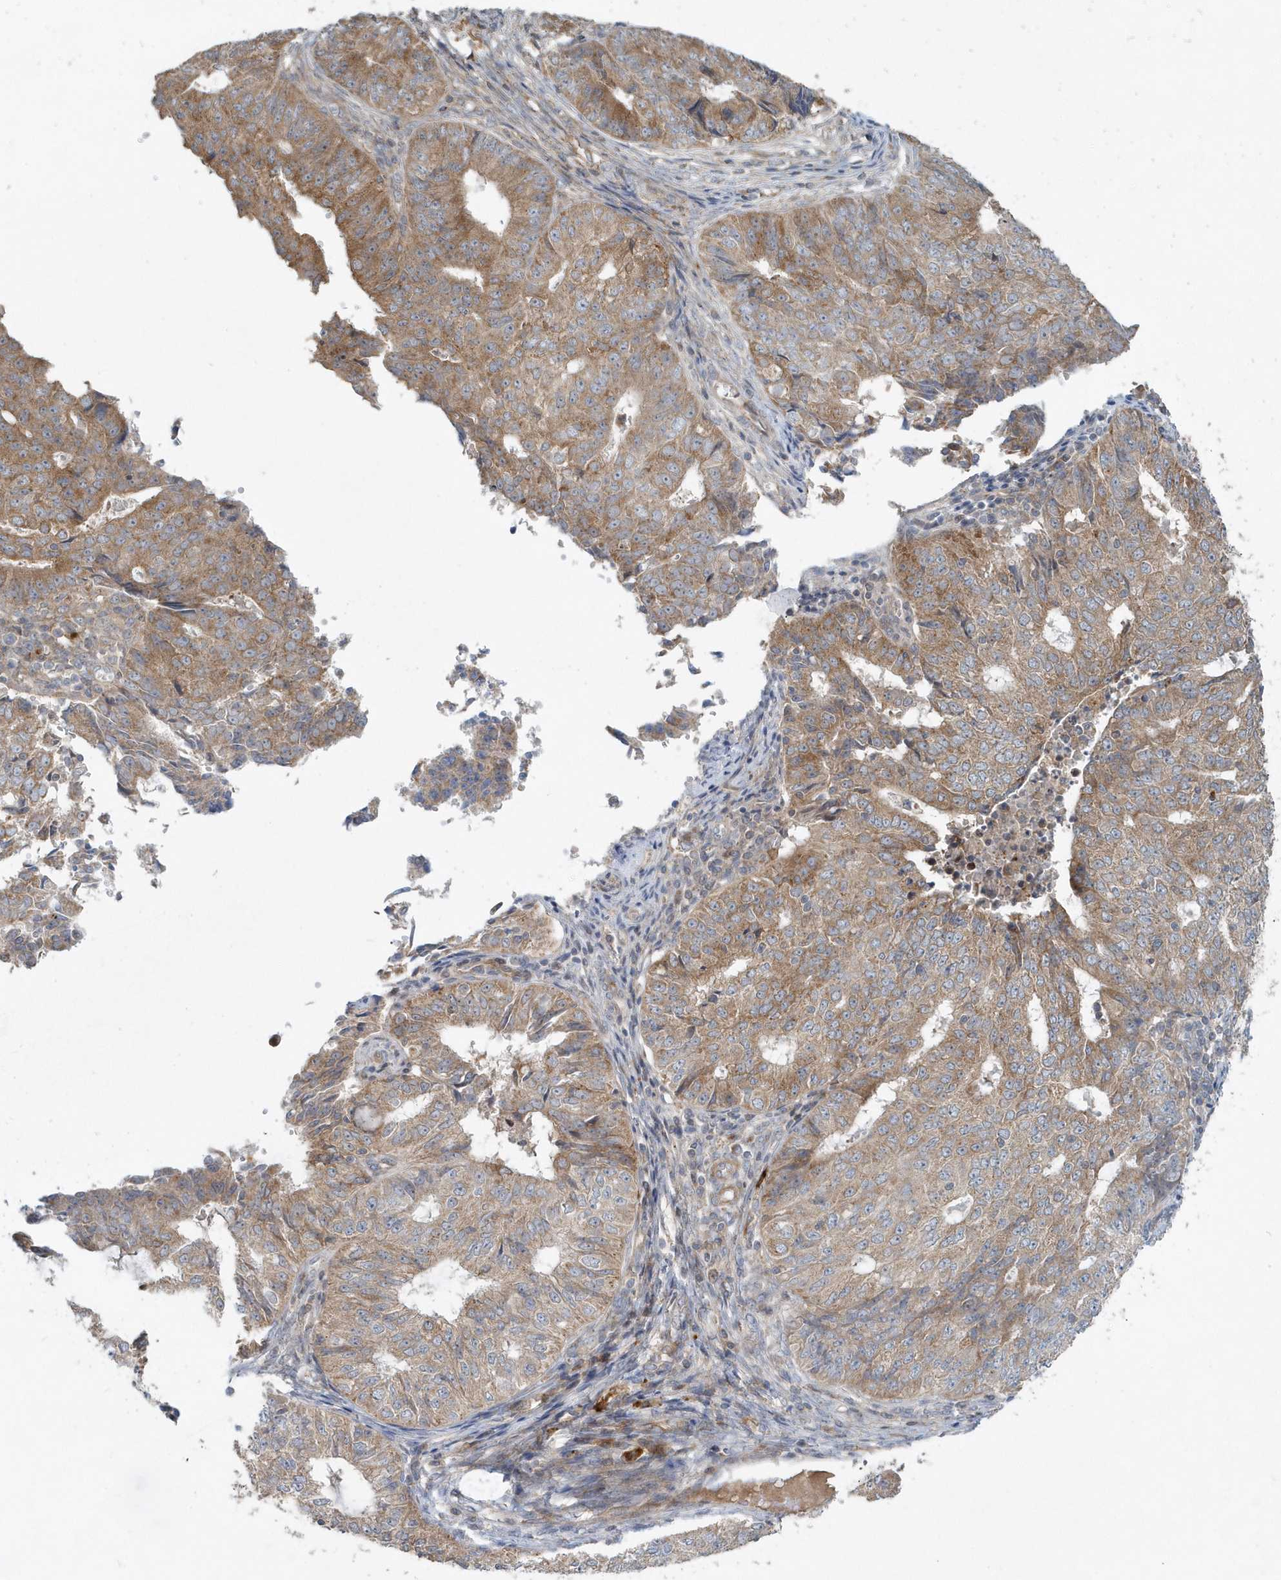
{"staining": {"intensity": "moderate", "quantity": ">75%", "location": "cytoplasmic/membranous"}, "tissue": "endometrial cancer", "cell_type": "Tumor cells", "image_type": "cancer", "snomed": [{"axis": "morphology", "description": "Adenocarcinoma, NOS"}, {"axis": "topography", "description": "Endometrium"}], "caption": "IHC micrograph of neoplastic tissue: human adenocarcinoma (endometrial) stained using immunohistochemistry (IHC) exhibits medium levels of moderate protein expression localized specifically in the cytoplasmic/membranous of tumor cells, appearing as a cytoplasmic/membranous brown color.", "gene": "MMUT", "patient": {"sex": "female", "age": 32}}